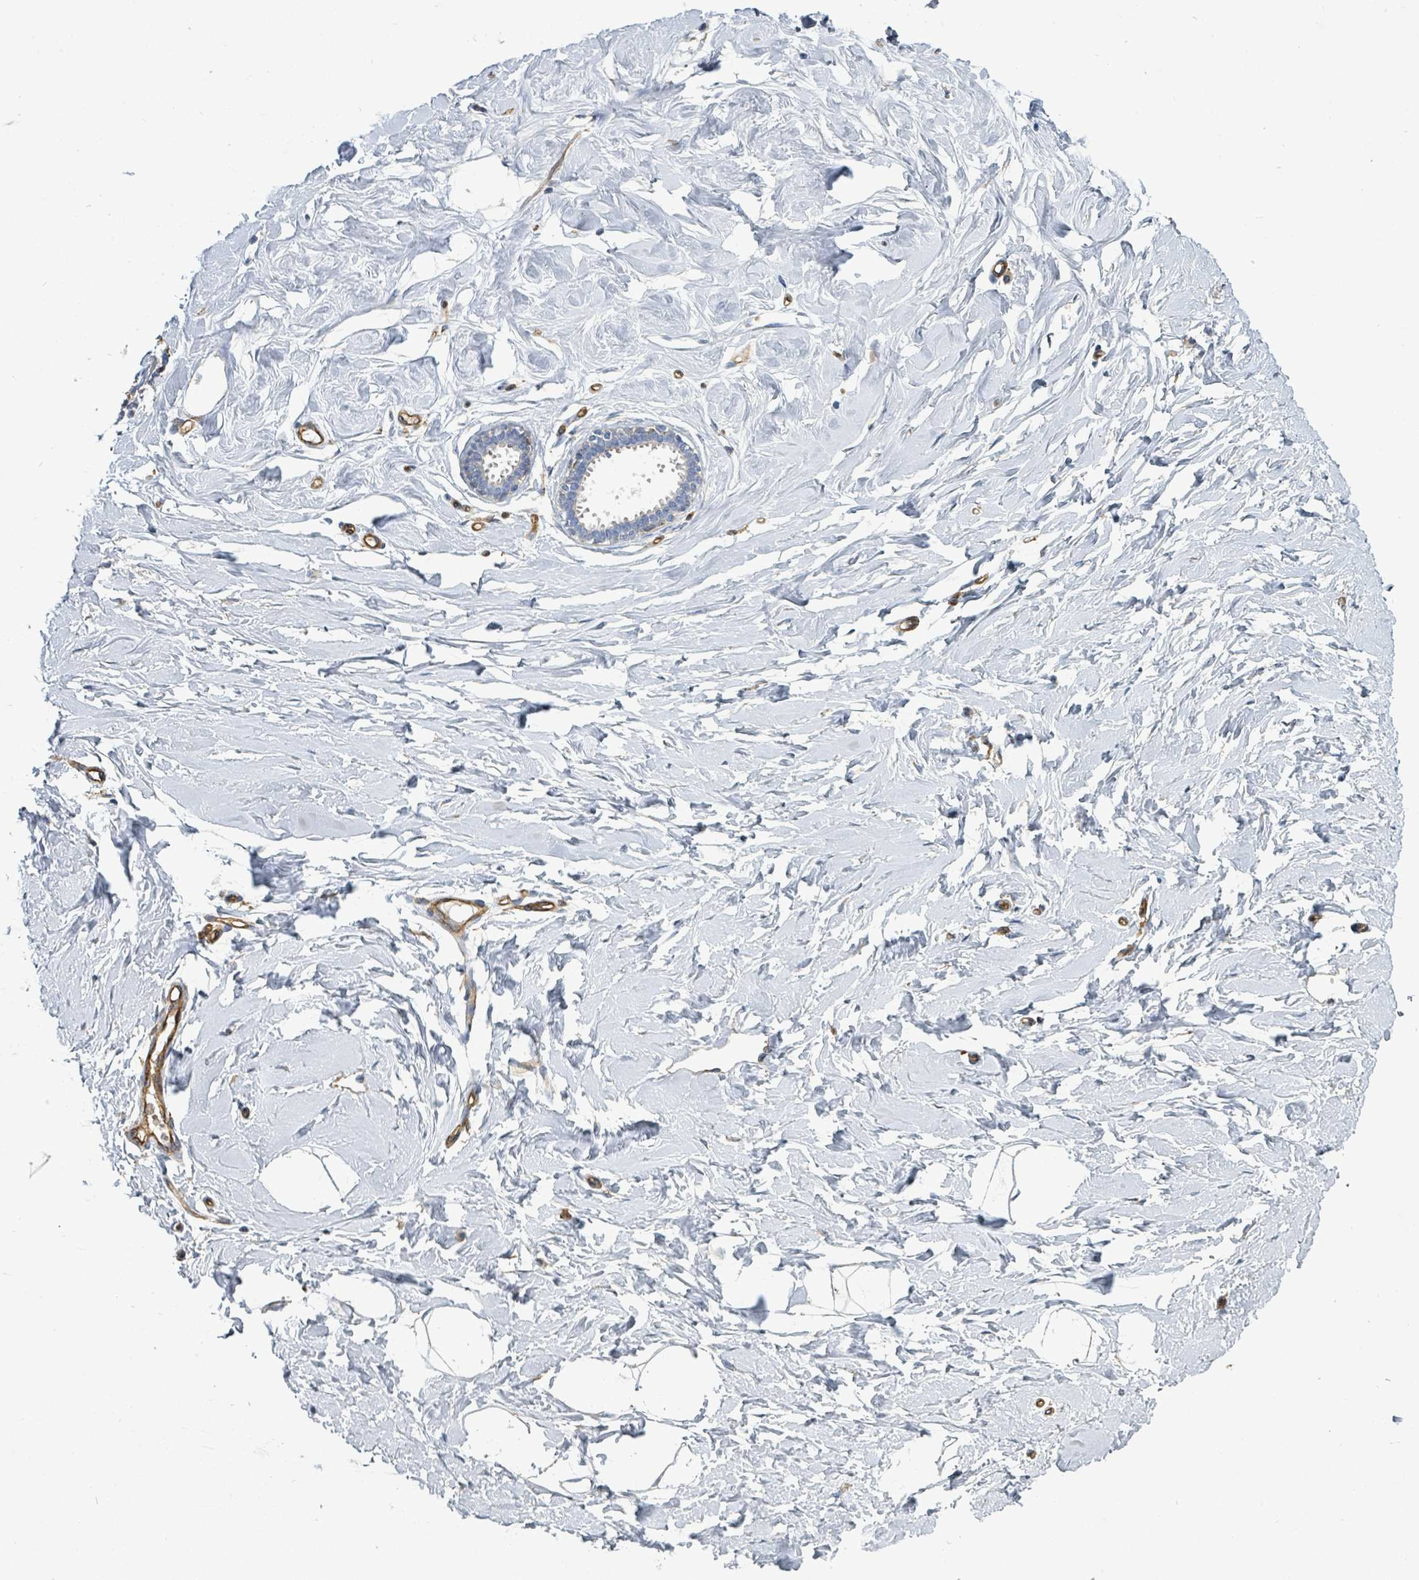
{"staining": {"intensity": "negative", "quantity": "none", "location": "none"}, "tissue": "breast", "cell_type": "Adipocytes", "image_type": "normal", "snomed": [{"axis": "morphology", "description": "Normal tissue, NOS"}, {"axis": "topography", "description": "Breast"}], "caption": "An IHC histopathology image of benign breast is shown. There is no staining in adipocytes of breast. Brightfield microscopy of immunohistochemistry (IHC) stained with DAB (brown) and hematoxylin (blue), captured at high magnification.", "gene": "IFIT1", "patient": {"sex": "female", "age": 23}}